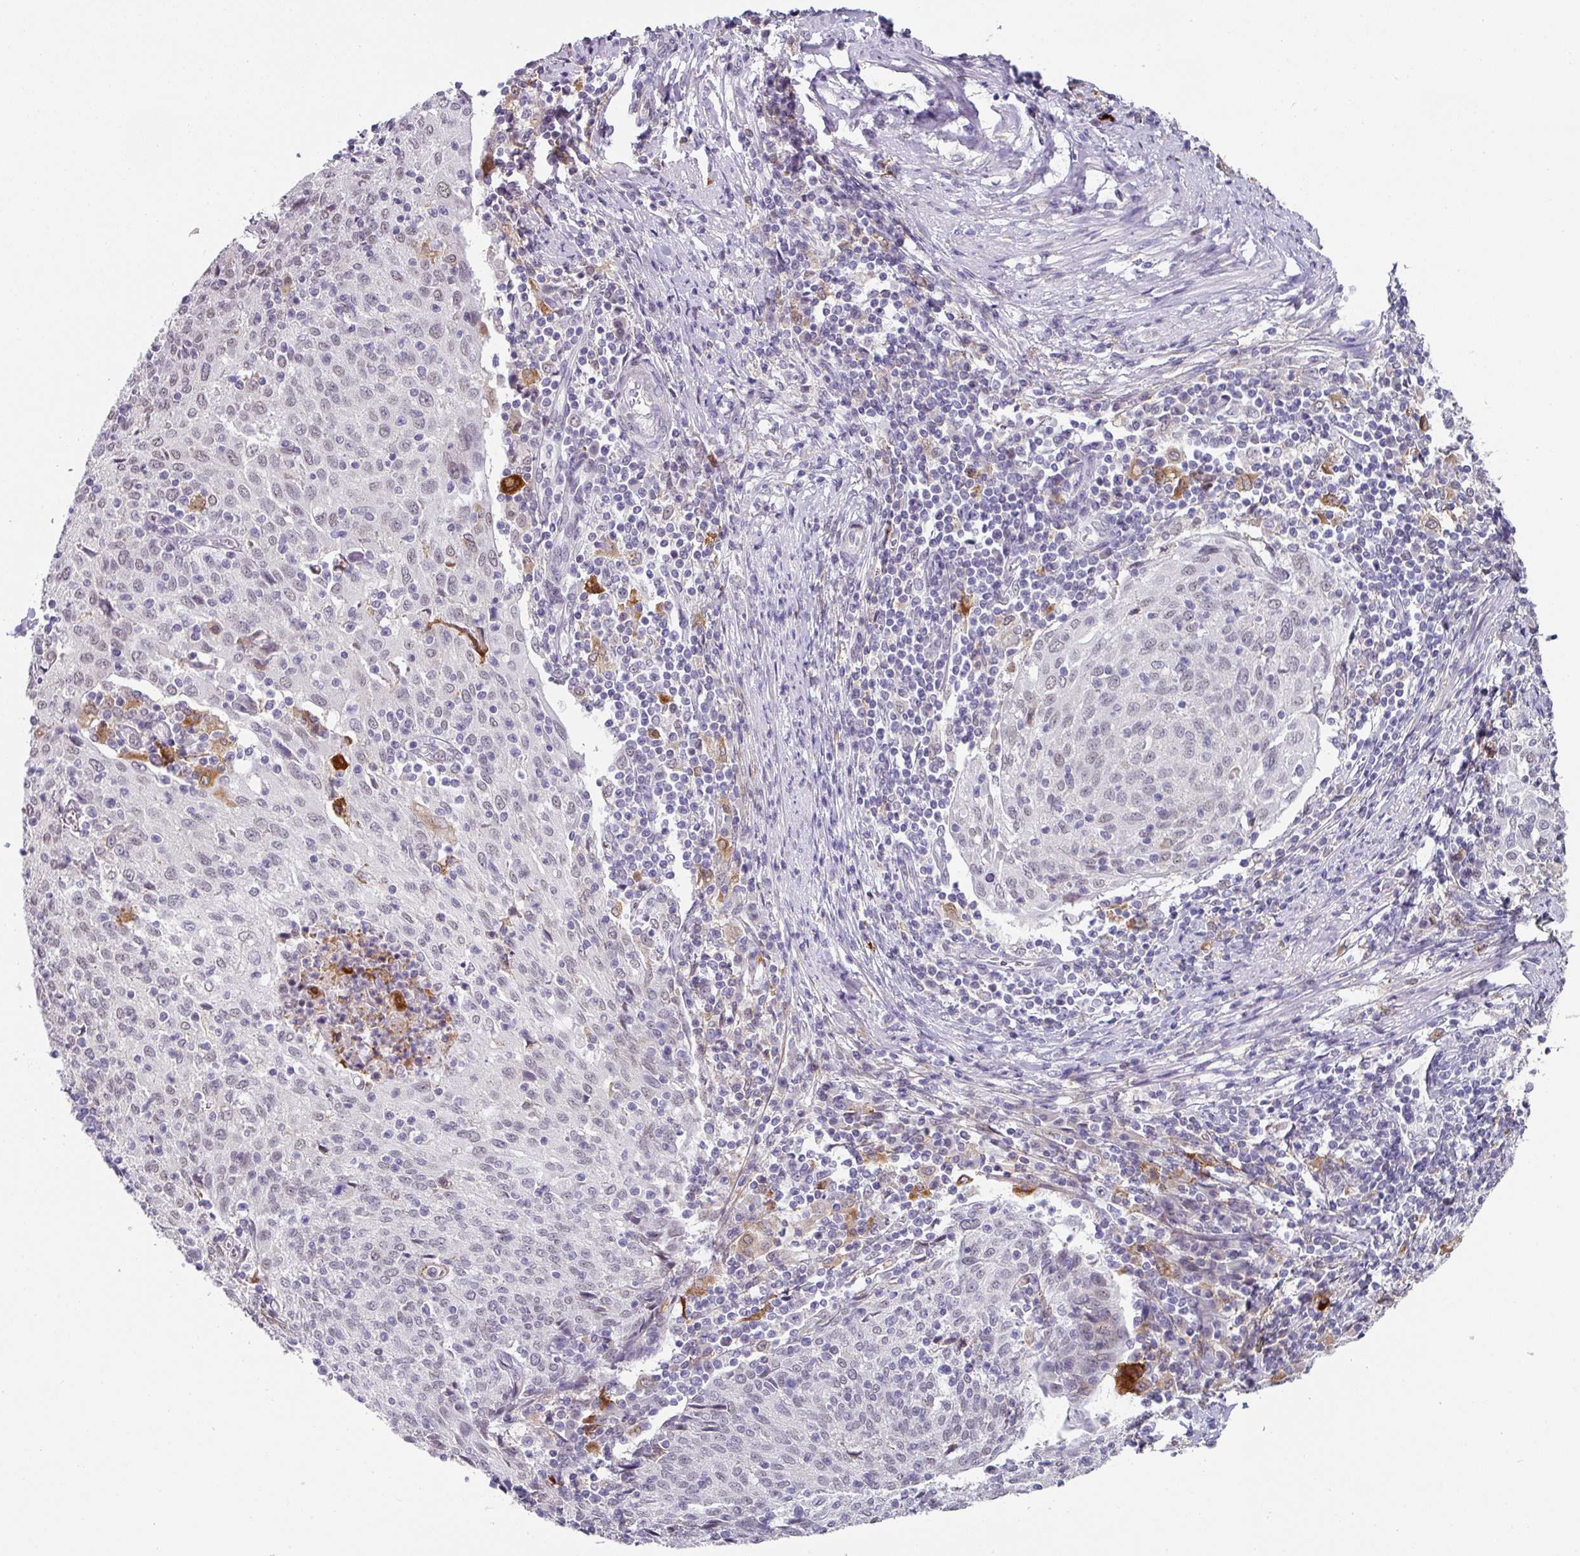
{"staining": {"intensity": "negative", "quantity": "none", "location": "none"}, "tissue": "cervical cancer", "cell_type": "Tumor cells", "image_type": "cancer", "snomed": [{"axis": "morphology", "description": "Squamous cell carcinoma, NOS"}, {"axis": "topography", "description": "Cervix"}], "caption": "Protein analysis of squamous cell carcinoma (cervical) shows no significant expression in tumor cells.", "gene": "C1QB", "patient": {"sex": "female", "age": 52}}